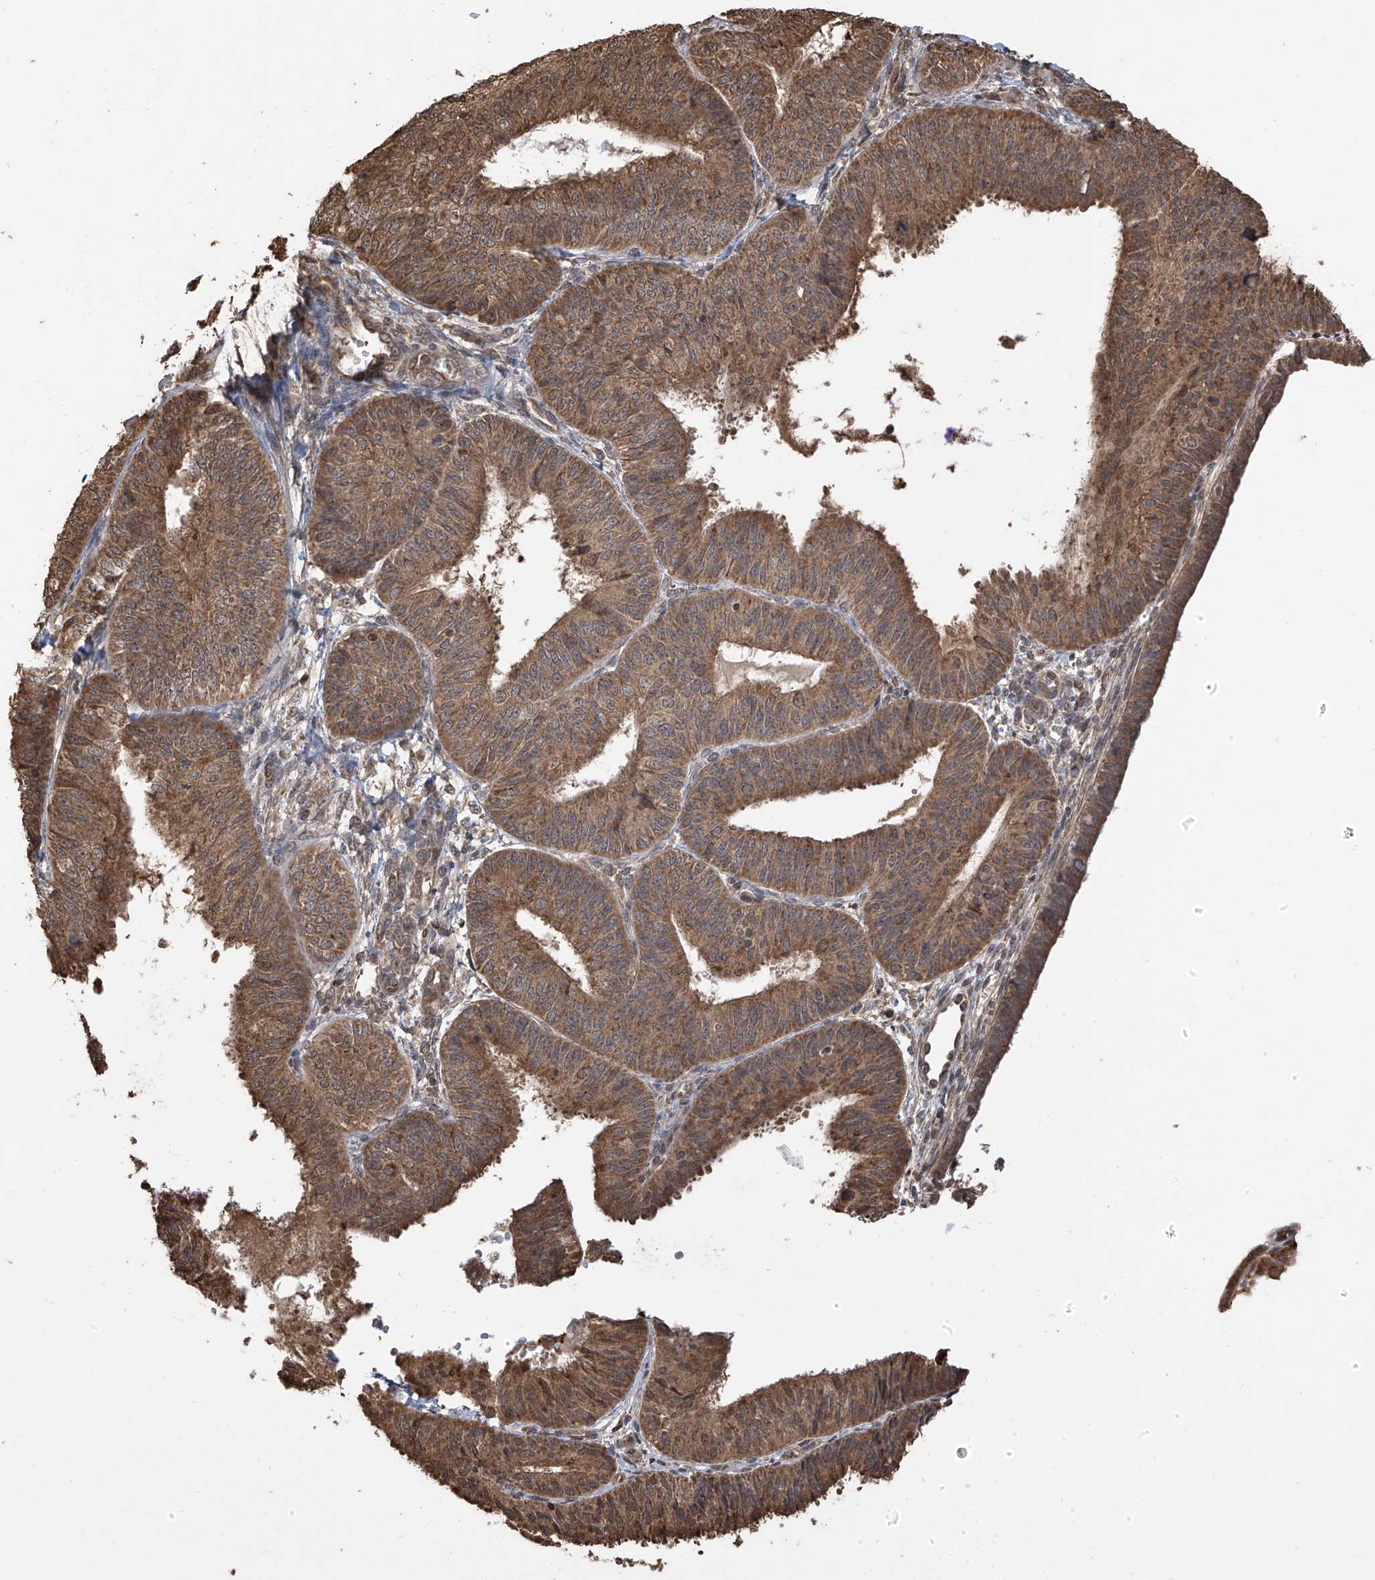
{"staining": {"intensity": "moderate", "quantity": ">75%", "location": "cytoplasmic/membranous"}, "tissue": "endometrial cancer", "cell_type": "Tumor cells", "image_type": "cancer", "snomed": [{"axis": "morphology", "description": "Adenocarcinoma, NOS"}, {"axis": "topography", "description": "Endometrium"}], "caption": "Immunohistochemical staining of human adenocarcinoma (endometrial) reveals medium levels of moderate cytoplasmic/membranous protein expression in approximately >75% of tumor cells.", "gene": "PNPT1", "patient": {"sex": "female", "age": 58}}